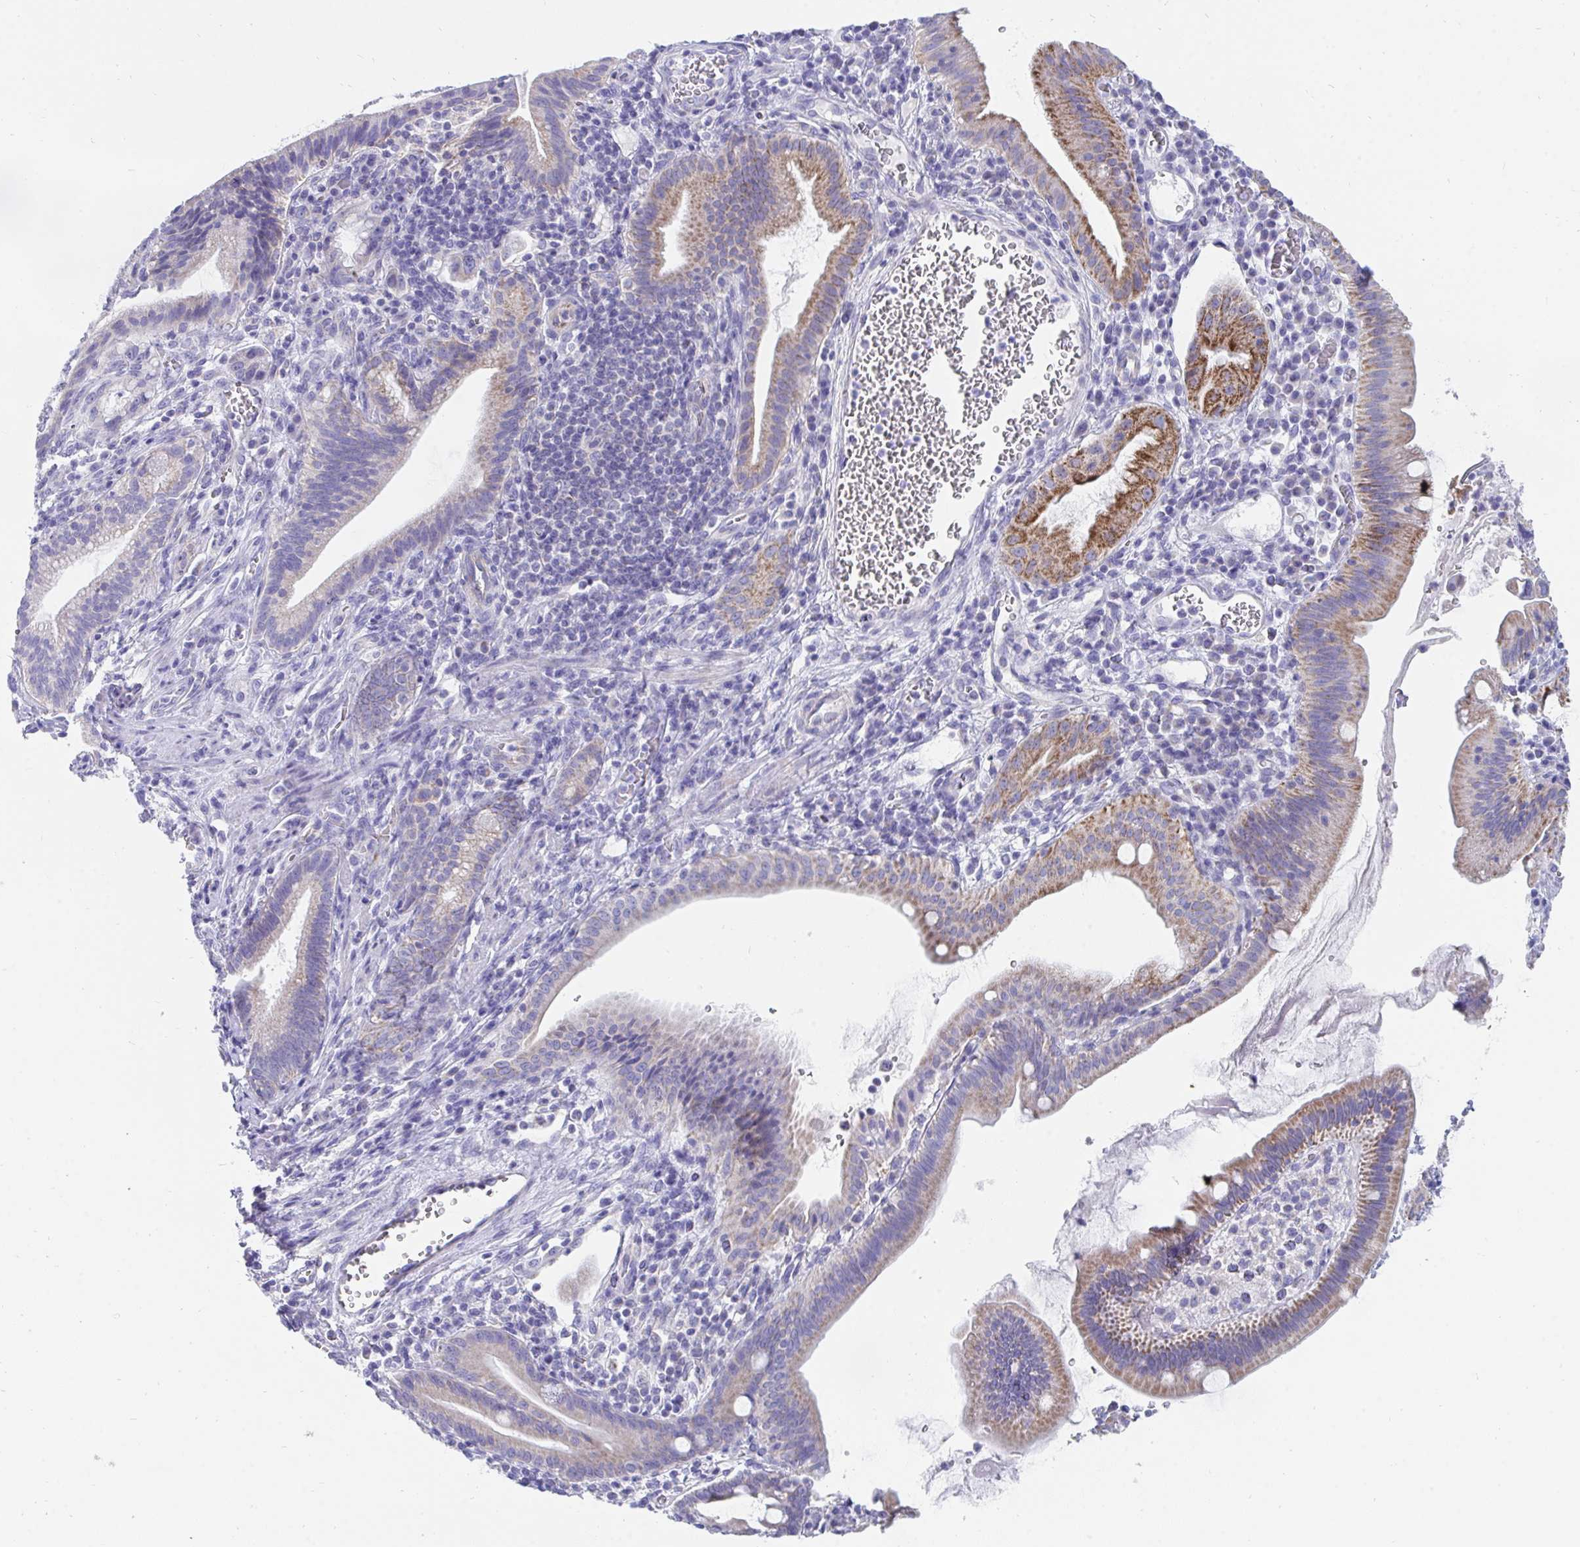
{"staining": {"intensity": "strong", "quantity": "<25%", "location": "cytoplasmic/membranous"}, "tissue": "pancreatic cancer", "cell_type": "Tumor cells", "image_type": "cancer", "snomed": [{"axis": "morphology", "description": "Adenocarcinoma, NOS"}, {"axis": "topography", "description": "Pancreas"}], "caption": "Pancreatic cancer (adenocarcinoma) stained for a protein displays strong cytoplasmic/membranous positivity in tumor cells.", "gene": "PC", "patient": {"sex": "male", "age": 68}}